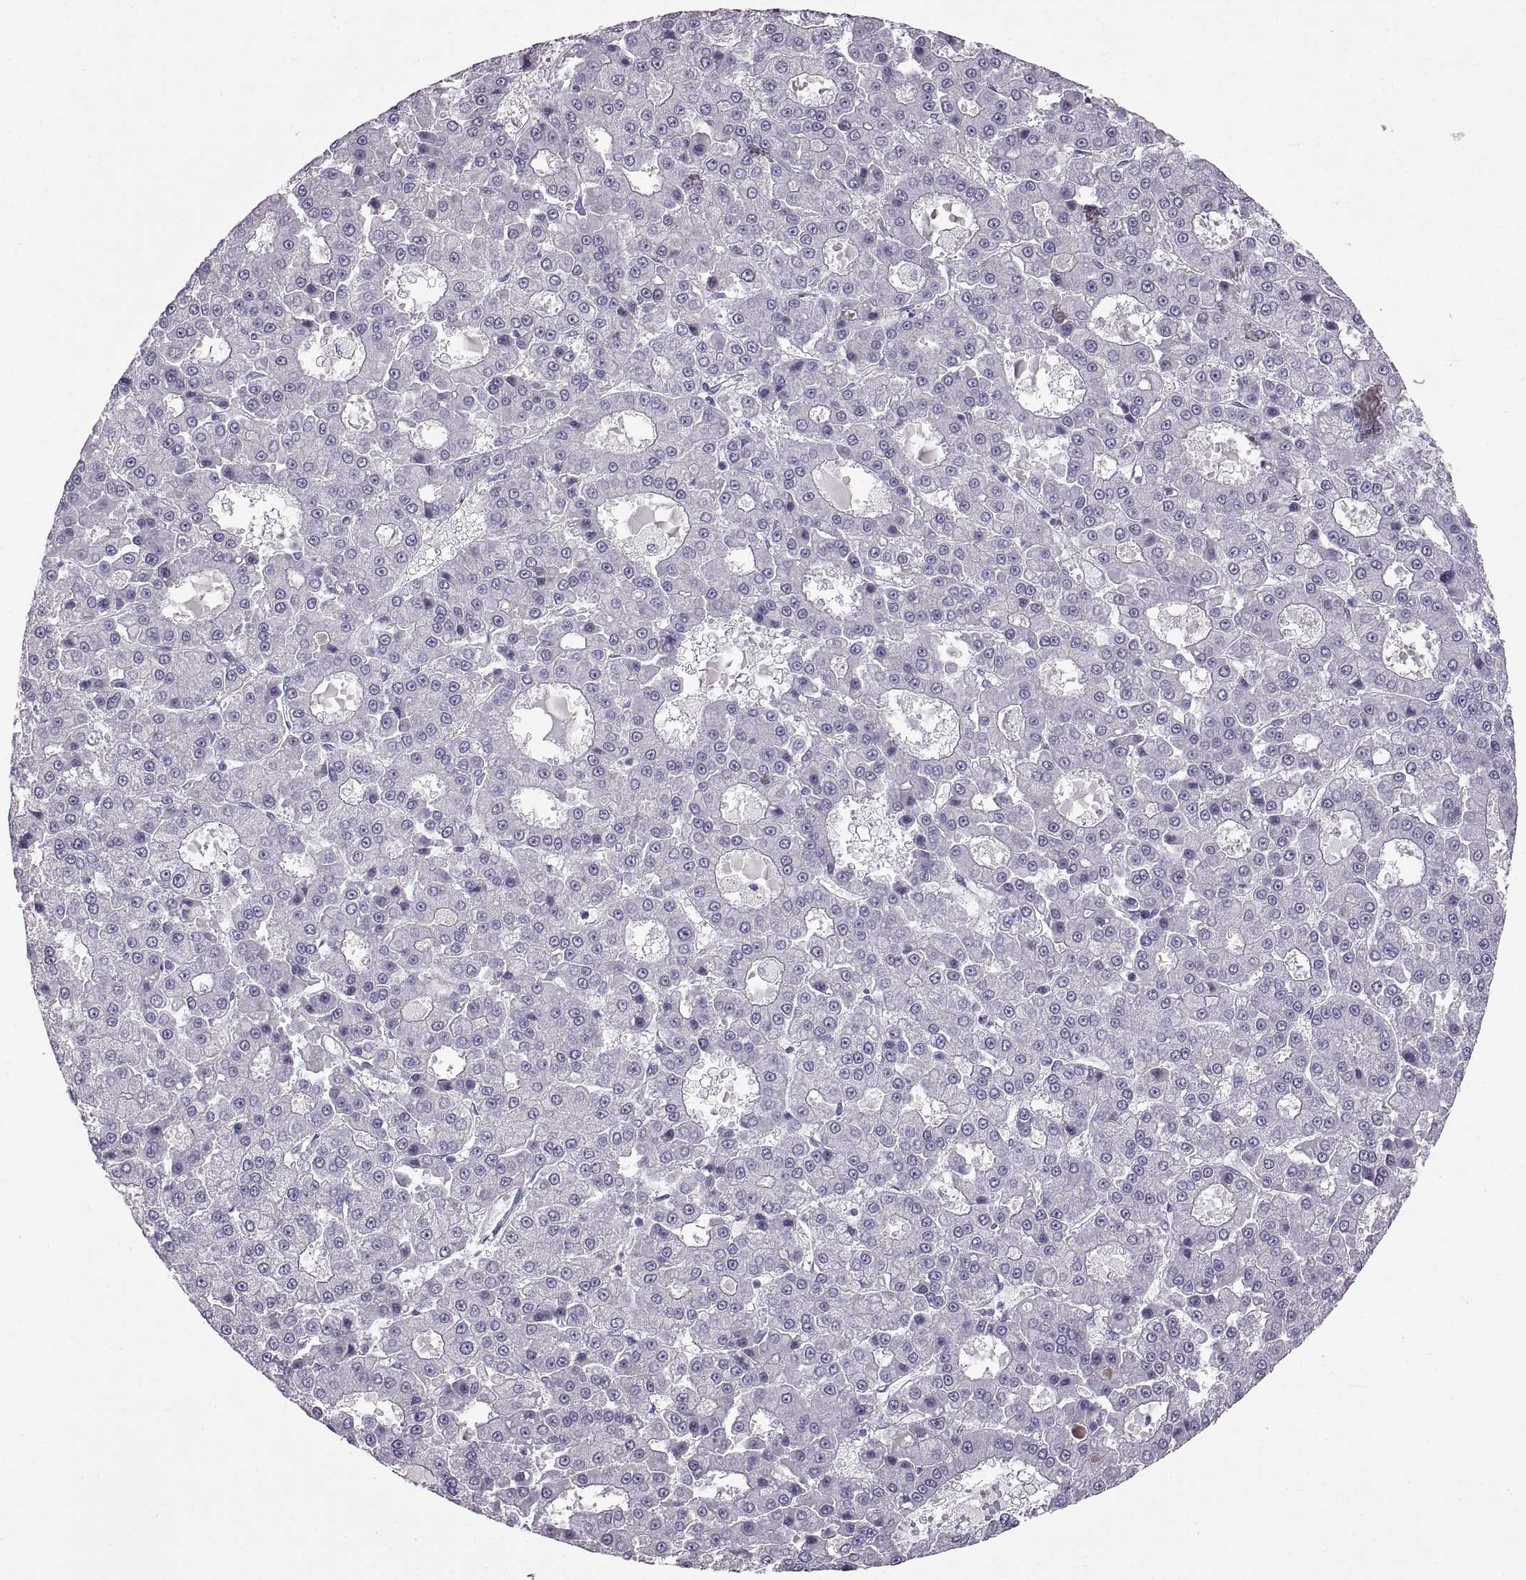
{"staining": {"intensity": "negative", "quantity": "none", "location": "none"}, "tissue": "liver cancer", "cell_type": "Tumor cells", "image_type": "cancer", "snomed": [{"axis": "morphology", "description": "Carcinoma, Hepatocellular, NOS"}, {"axis": "topography", "description": "Liver"}], "caption": "Immunohistochemical staining of liver cancer shows no significant staining in tumor cells.", "gene": "WFDC8", "patient": {"sex": "male", "age": 70}}